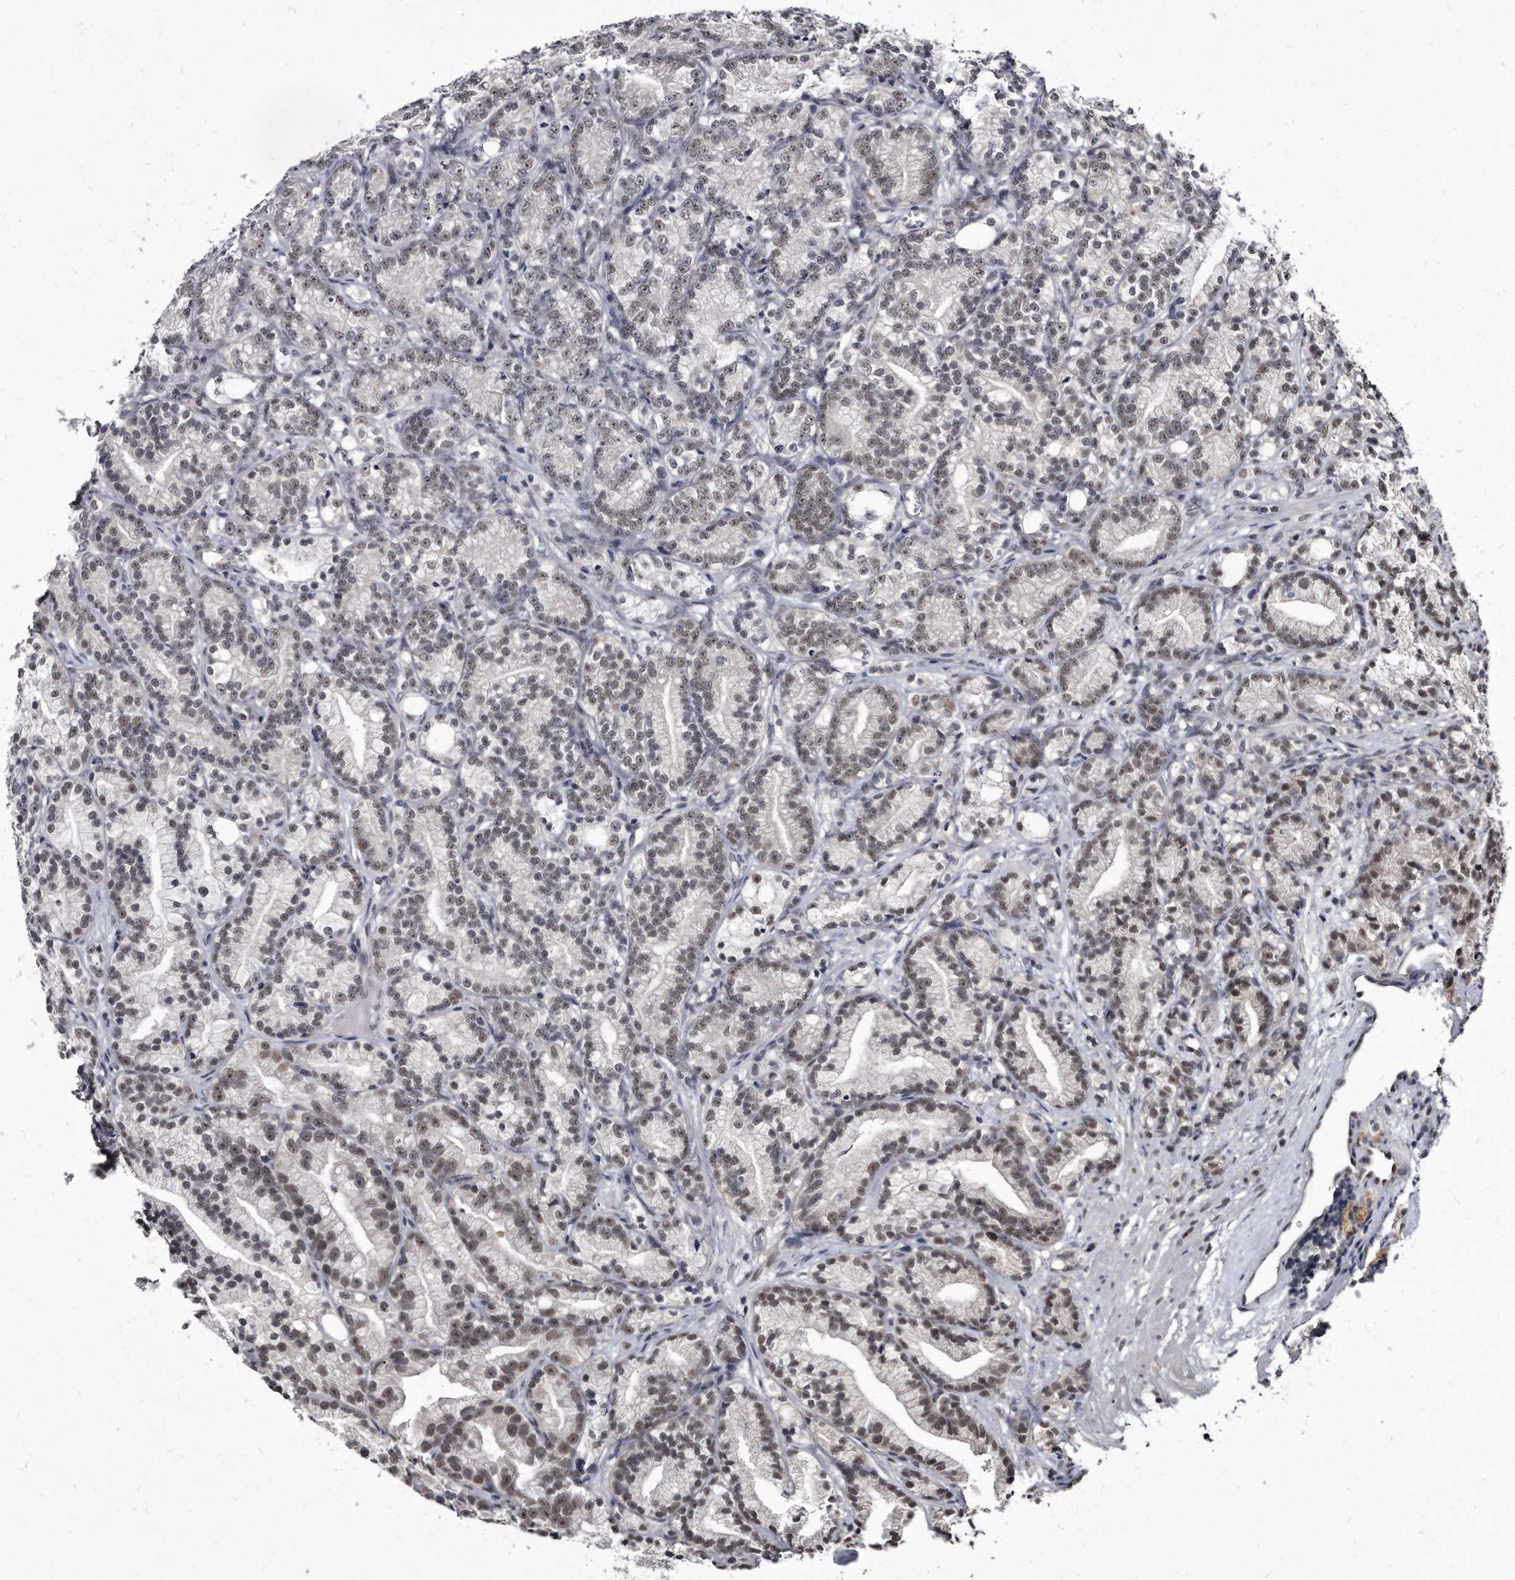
{"staining": {"intensity": "moderate", "quantity": "25%-75%", "location": "nuclear"}, "tissue": "prostate cancer", "cell_type": "Tumor cells", "image_type": "cancer", "snomed": [{"axis": "morphology", "description": "Adenocarcinoma, Low grade"}, {"axis": "topography", "description": "Prostate"}], "caption": "DAB (3,3'-diaminobenzidine) immunohistochemical staining of human prostate adenocarcinoma (low-grade) reveals moderate nuclear protein staining in approximately 25%-75% of tumor cells. (DAB IHC, brown staining for protein, blue staining for nuclei).", "gene": "KLHDC3", "patient": {"sex": "male", "age": 89}}